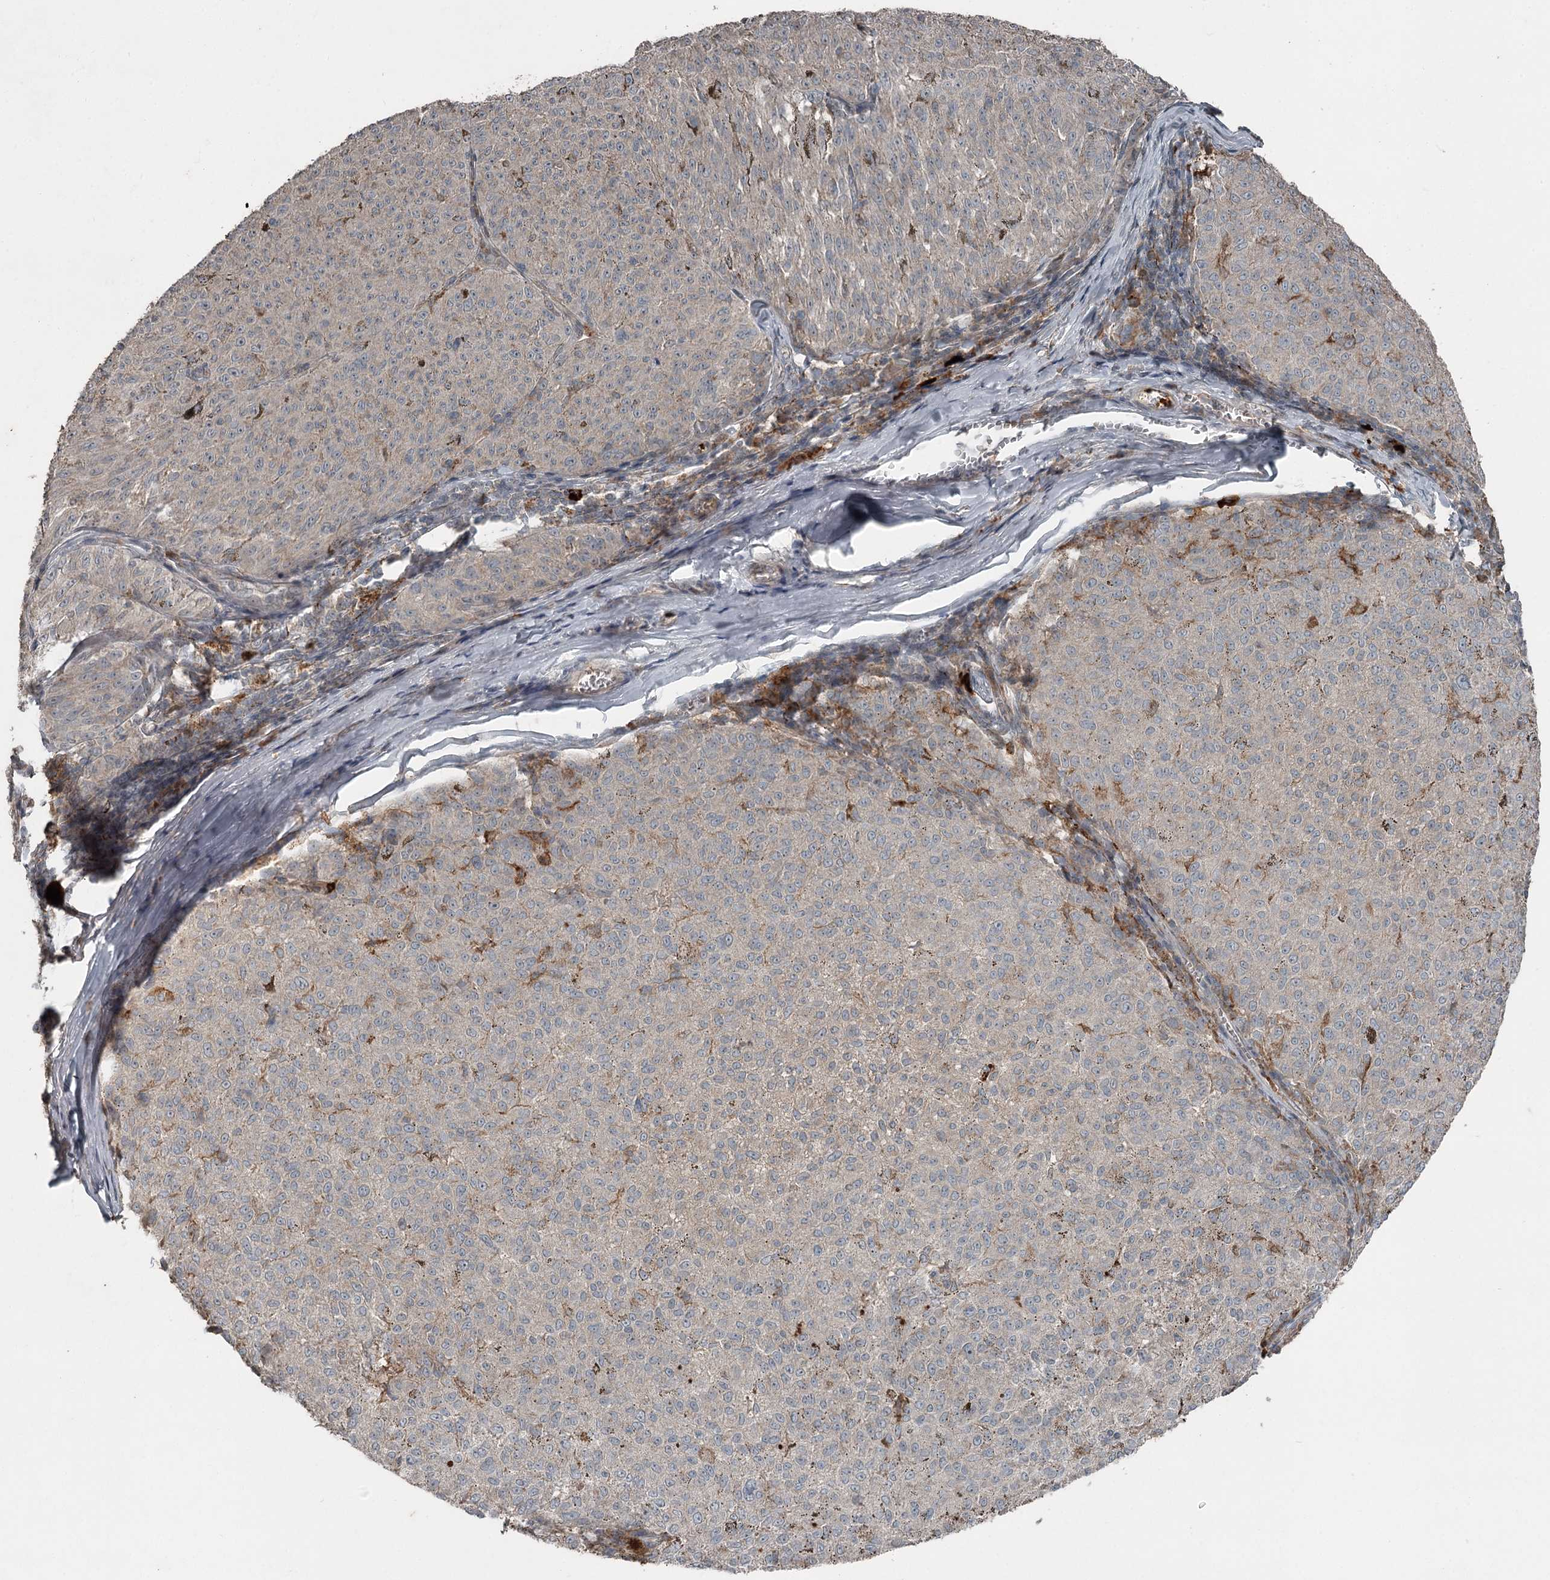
{"staining": {"intensity": "negative", "quantity": "none", "location": "none"}, "tissue": "melanoma", "cell_type": "Tumor cells", "image_type": "cancer", "snomed": [{"axis": "morphology", "description": "Malignant melanoma, NOS"}, {"axis": "topography", "description": "Skin"}], "caption": "The immunohistochemistry image has no significant positivity in tumor cells of melanoma tissue. The staining is performed using DAB (3,3'-diaminobenzidine) brown chromogen with nuclei counter-stained in using hematoxylin.", "gene": "SLC39A8", "patient": {"sex": "female", "age": 72}}